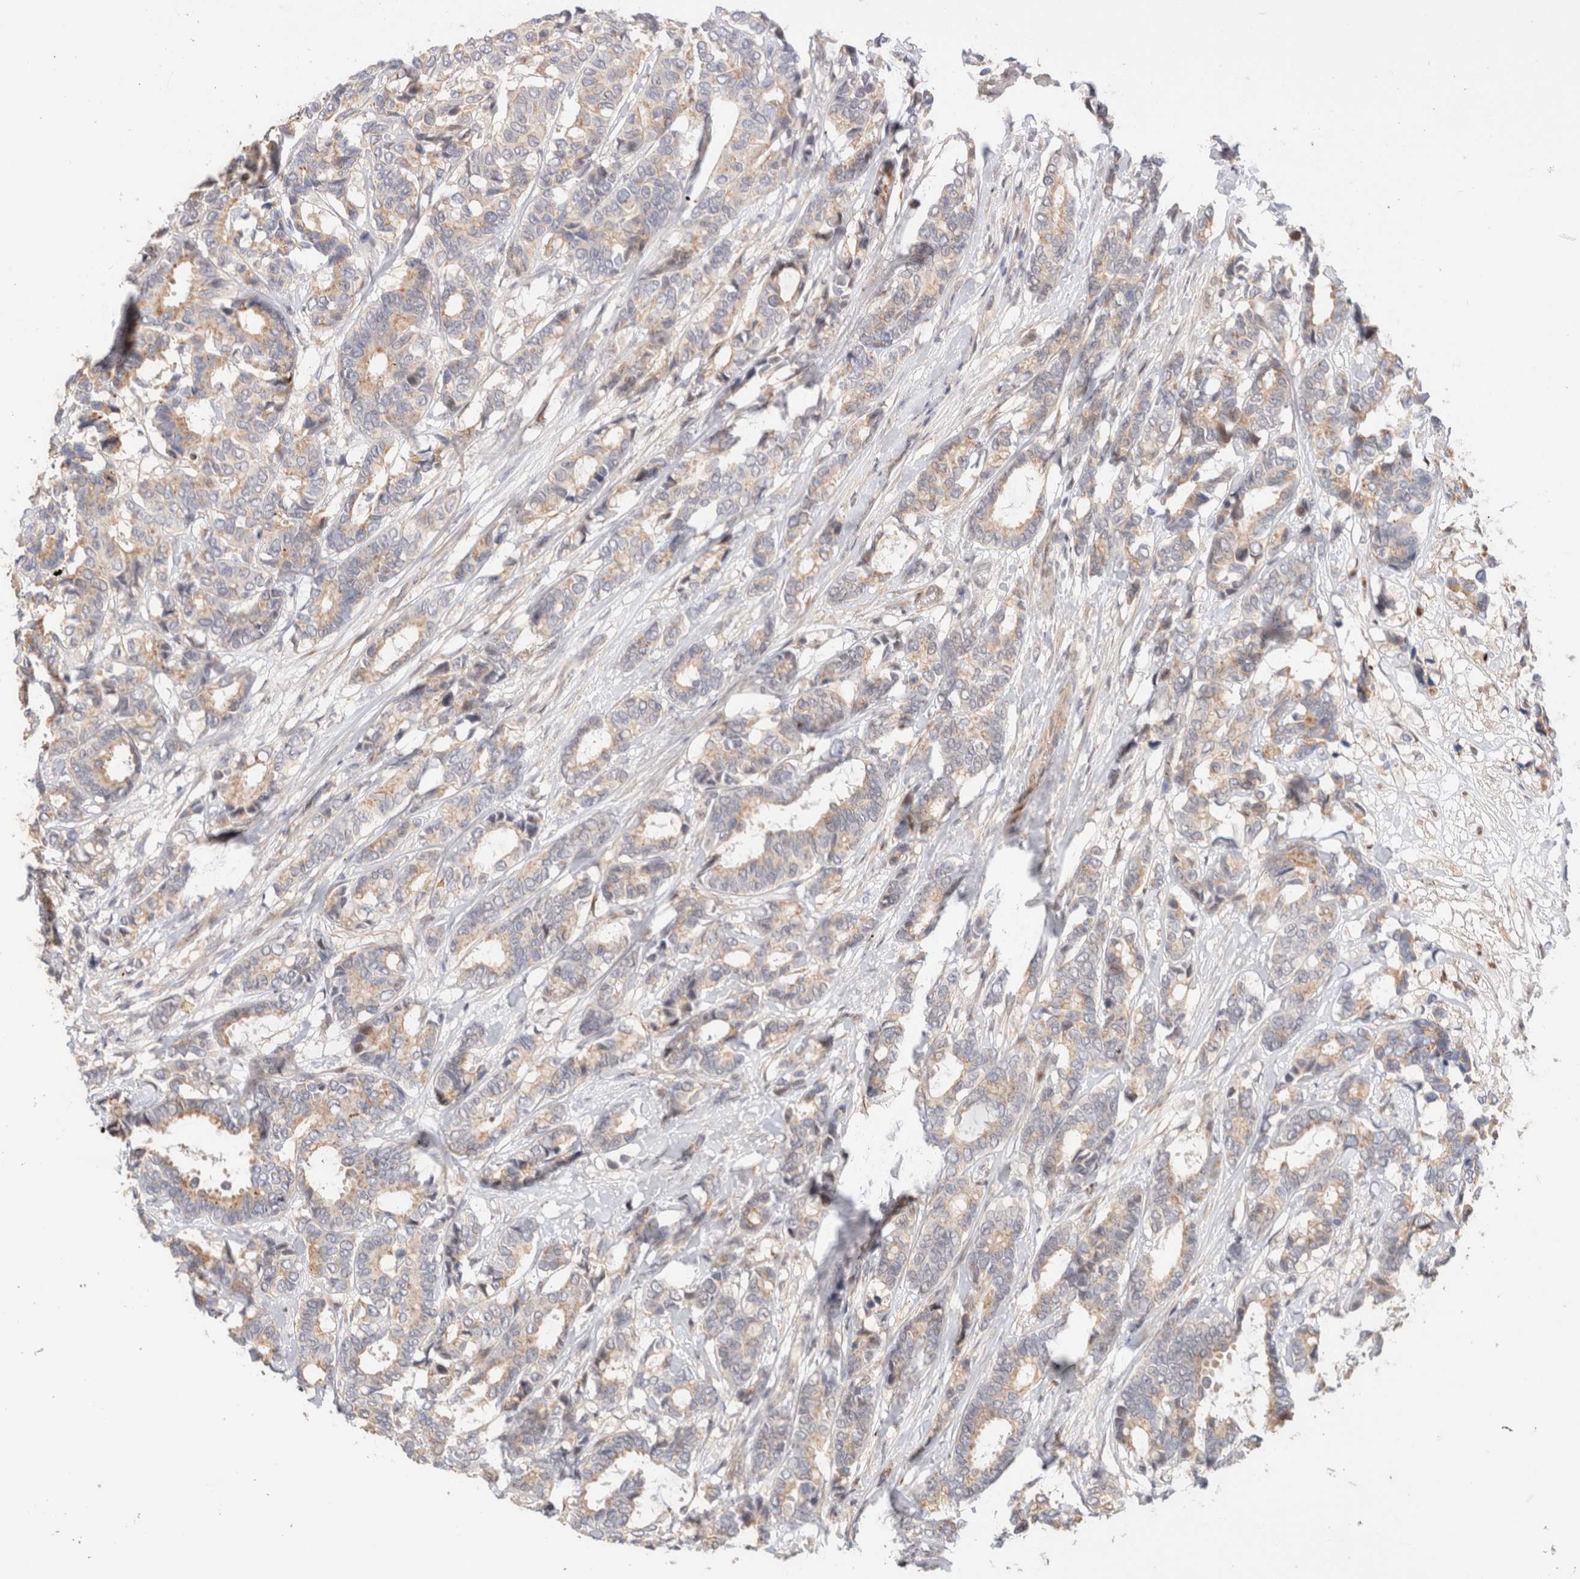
{"staining": {"intensity": "weak", "quantity": "25%-75%", "location": "cytoplasmic/membranous"}, "tissue": "breast cancer", "cell_type": "Tumor cells", "image_type": "cancer", "snomed": [{"axis": "morphology", "description": "Duct carcinoma"}, {"axis": "topography", "description": "Breast"}], "caption": "Human breast cancer (invasive ductal carcinoma) stained for a protein (brown) displays weak cytoplasmic/membranous positive staining in about 25%-75% of tumor cells.", "gene": "ID3", "patient": {"sex": "female", "age": 87}}